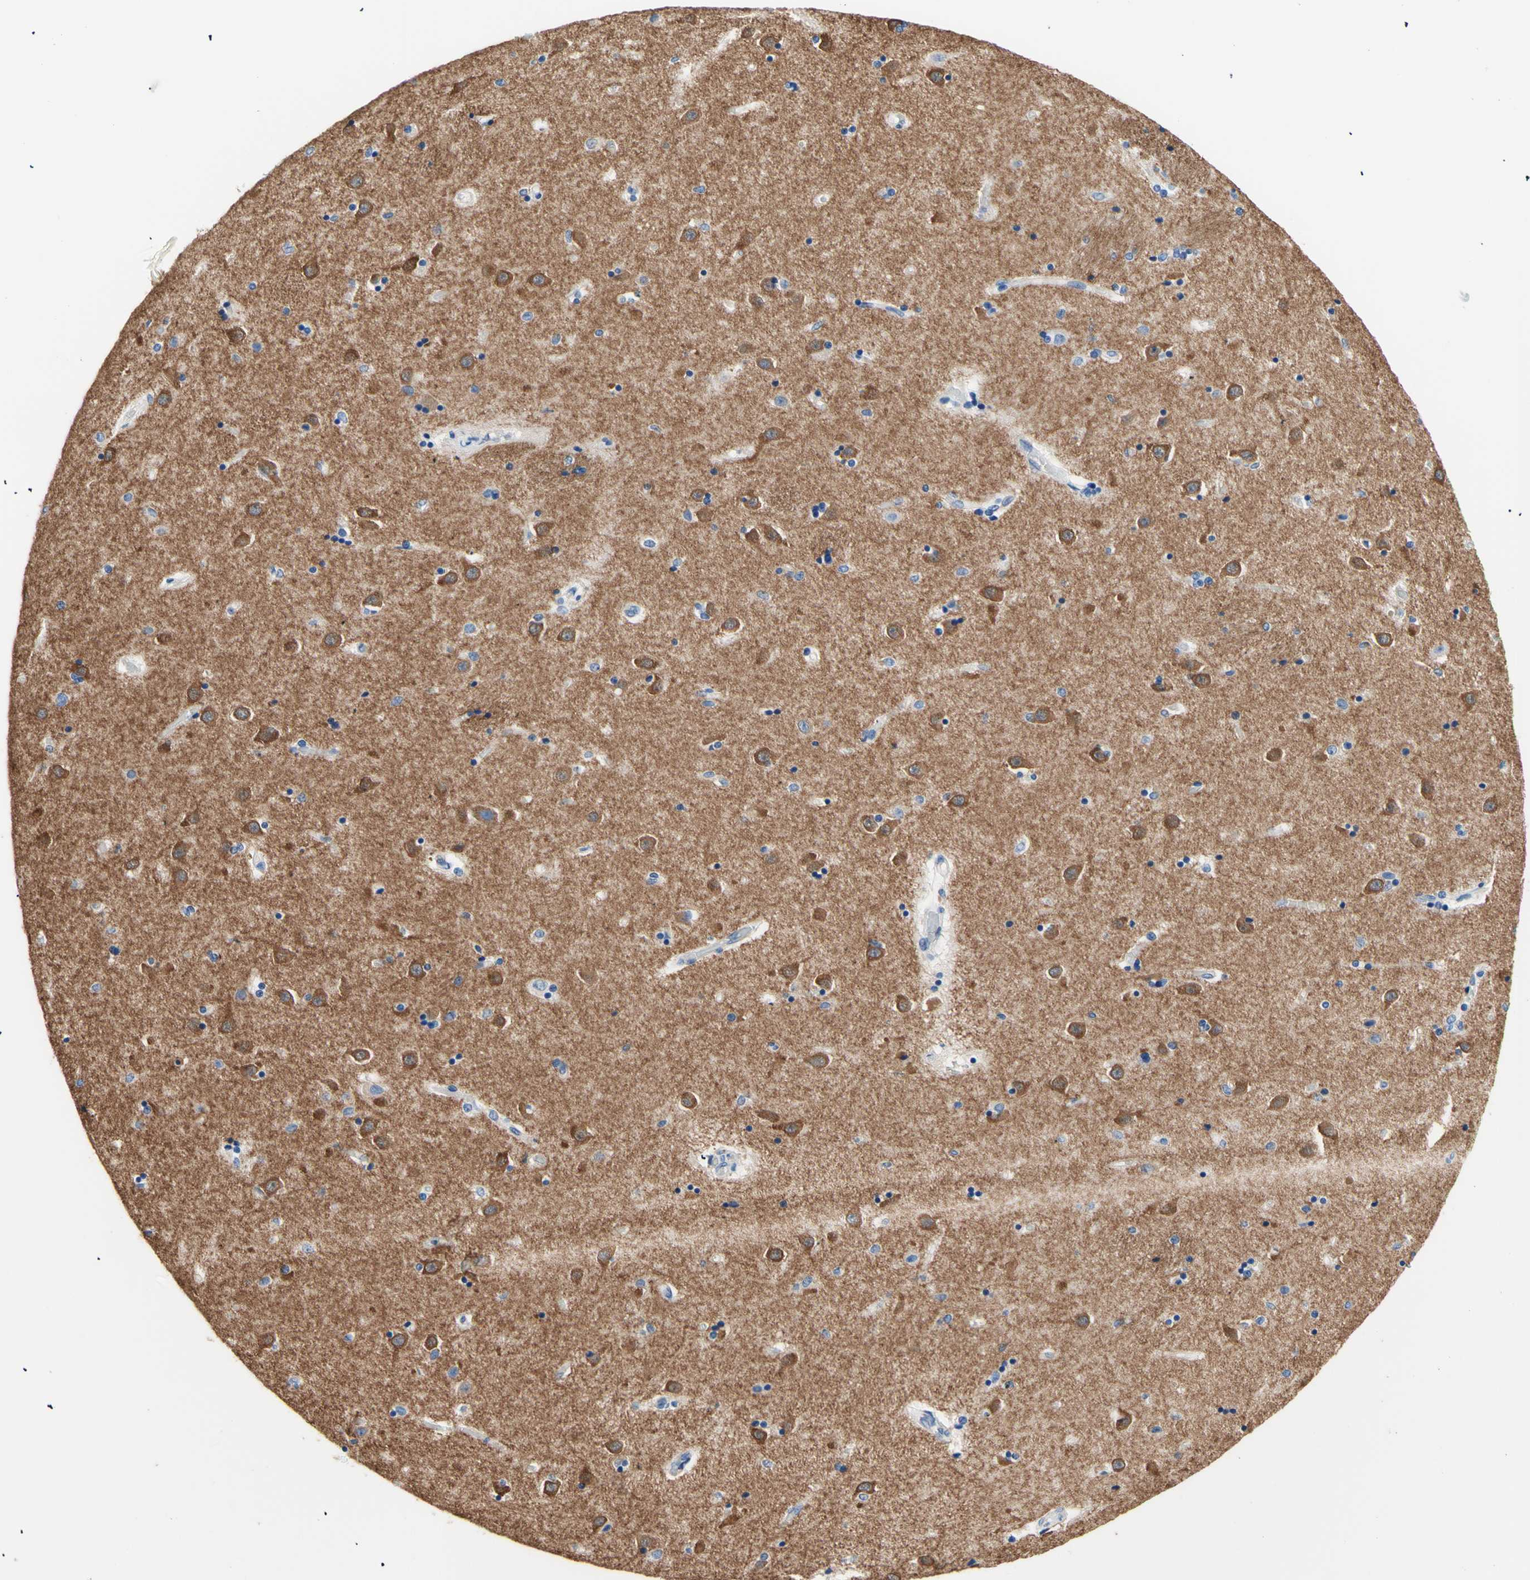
{"staining": {"intensity": "negative", "quantity": "none", "location": "none"}, "tissue": "caudate", "cell_type": "Glial cells", "image_type": "normal", "snomed": [{"axis": "morphology", "description": "Normal tissue, NOS"}, {"axis": "topography", "description": "Lateral ventricle wall"}], "caption": "Glial cells are negative for protein expression in unremarkable human caudate.", "gene": "HPCA", "patient": {"sex": "female", "age": 54}}